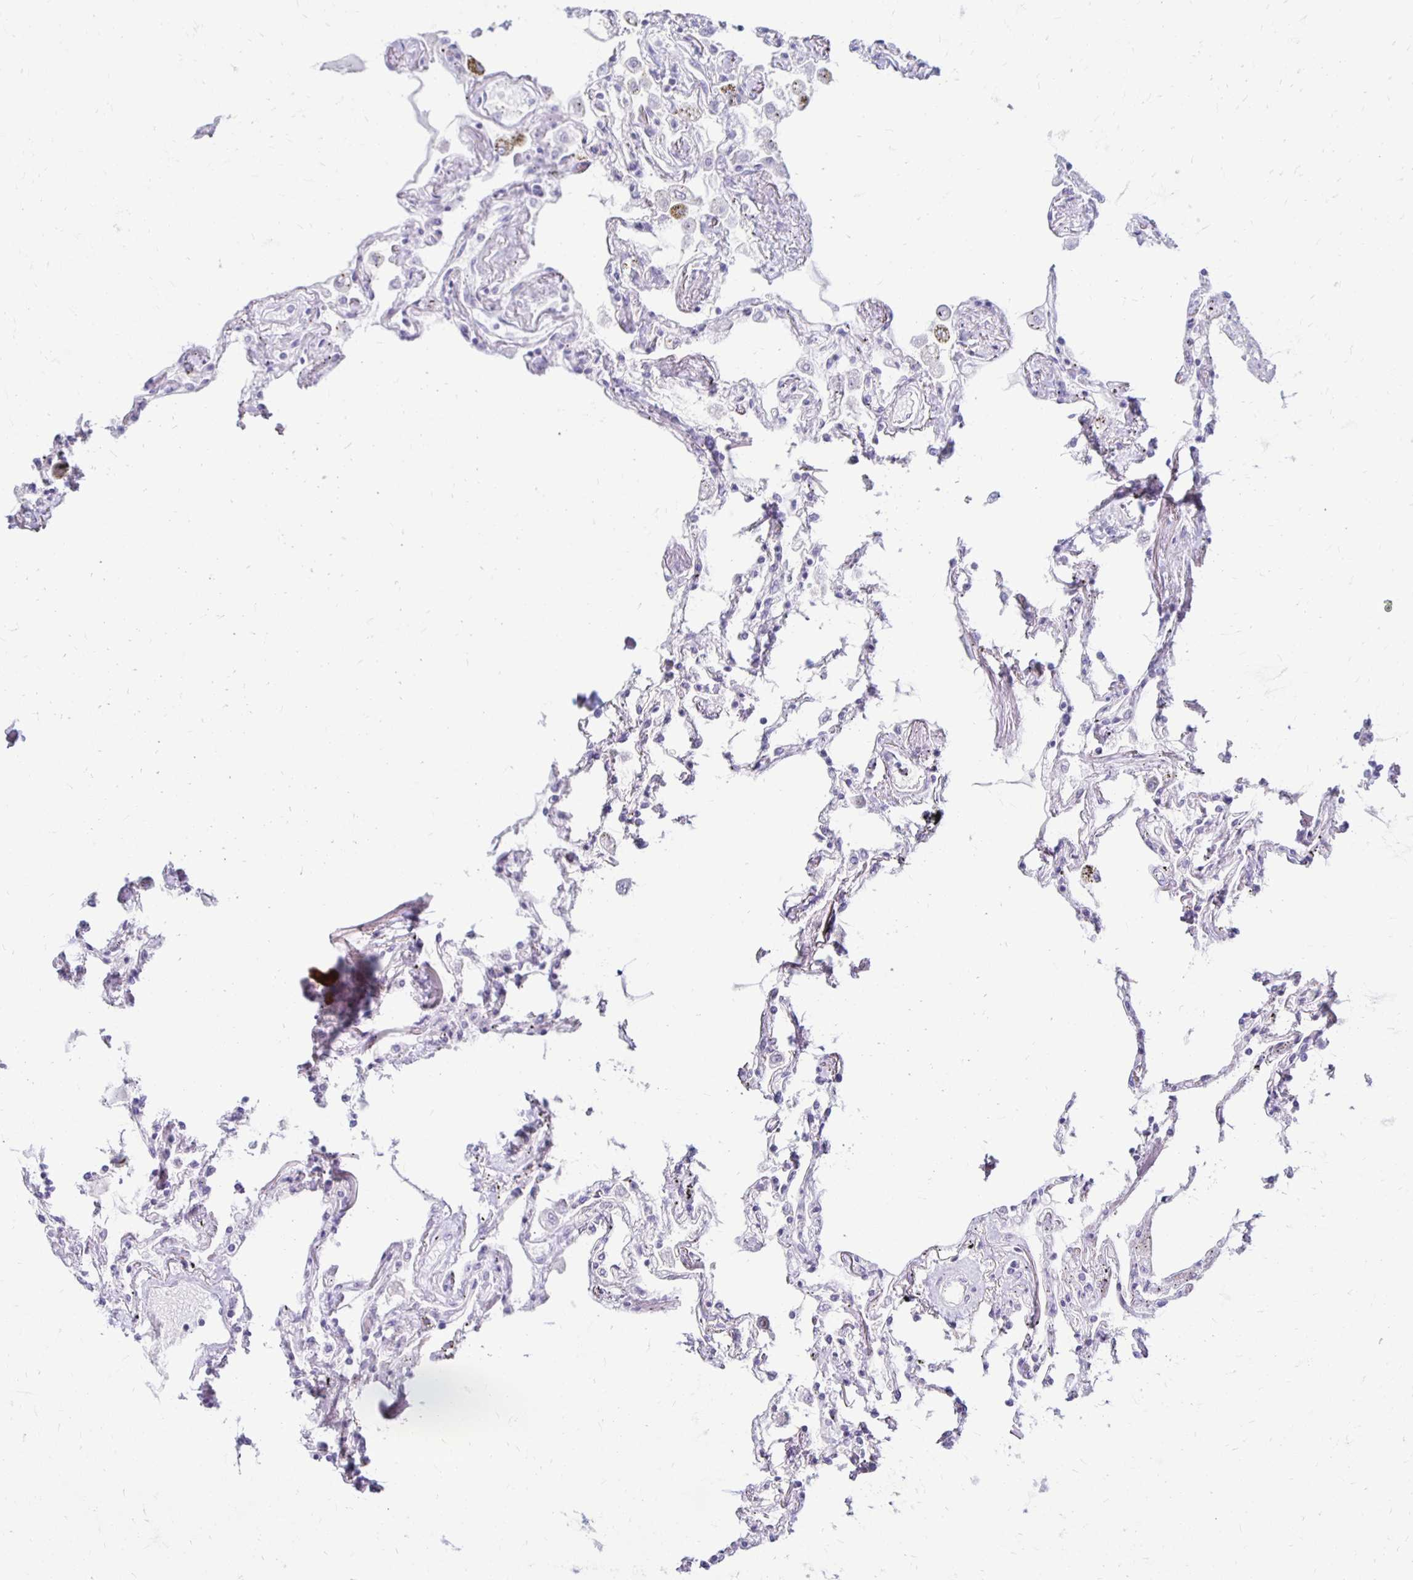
{"staining": {"intensity": "negative", "quantity": "none", "location": "none"}, "tissue": "lung", "cell_type": "Alveolar cells", "image_type": "normal", "snomed": [{"axis": "morphology", "description": "Normal tissue, NOS"}, {"axis": "morphology", "description": "Adenocarcinoma, NOS"}, {"axis": "topography", "description": "Cartilage tissue"}, {"axis": "topography", "description": "Lung"}], "caption": "A high-resolution photomicrograph shows IHC staining of normal lung, which shows no significant expression in alveolar cells.", "gene": "RYR1", "patient": {"sex": "female", "age": 67}}